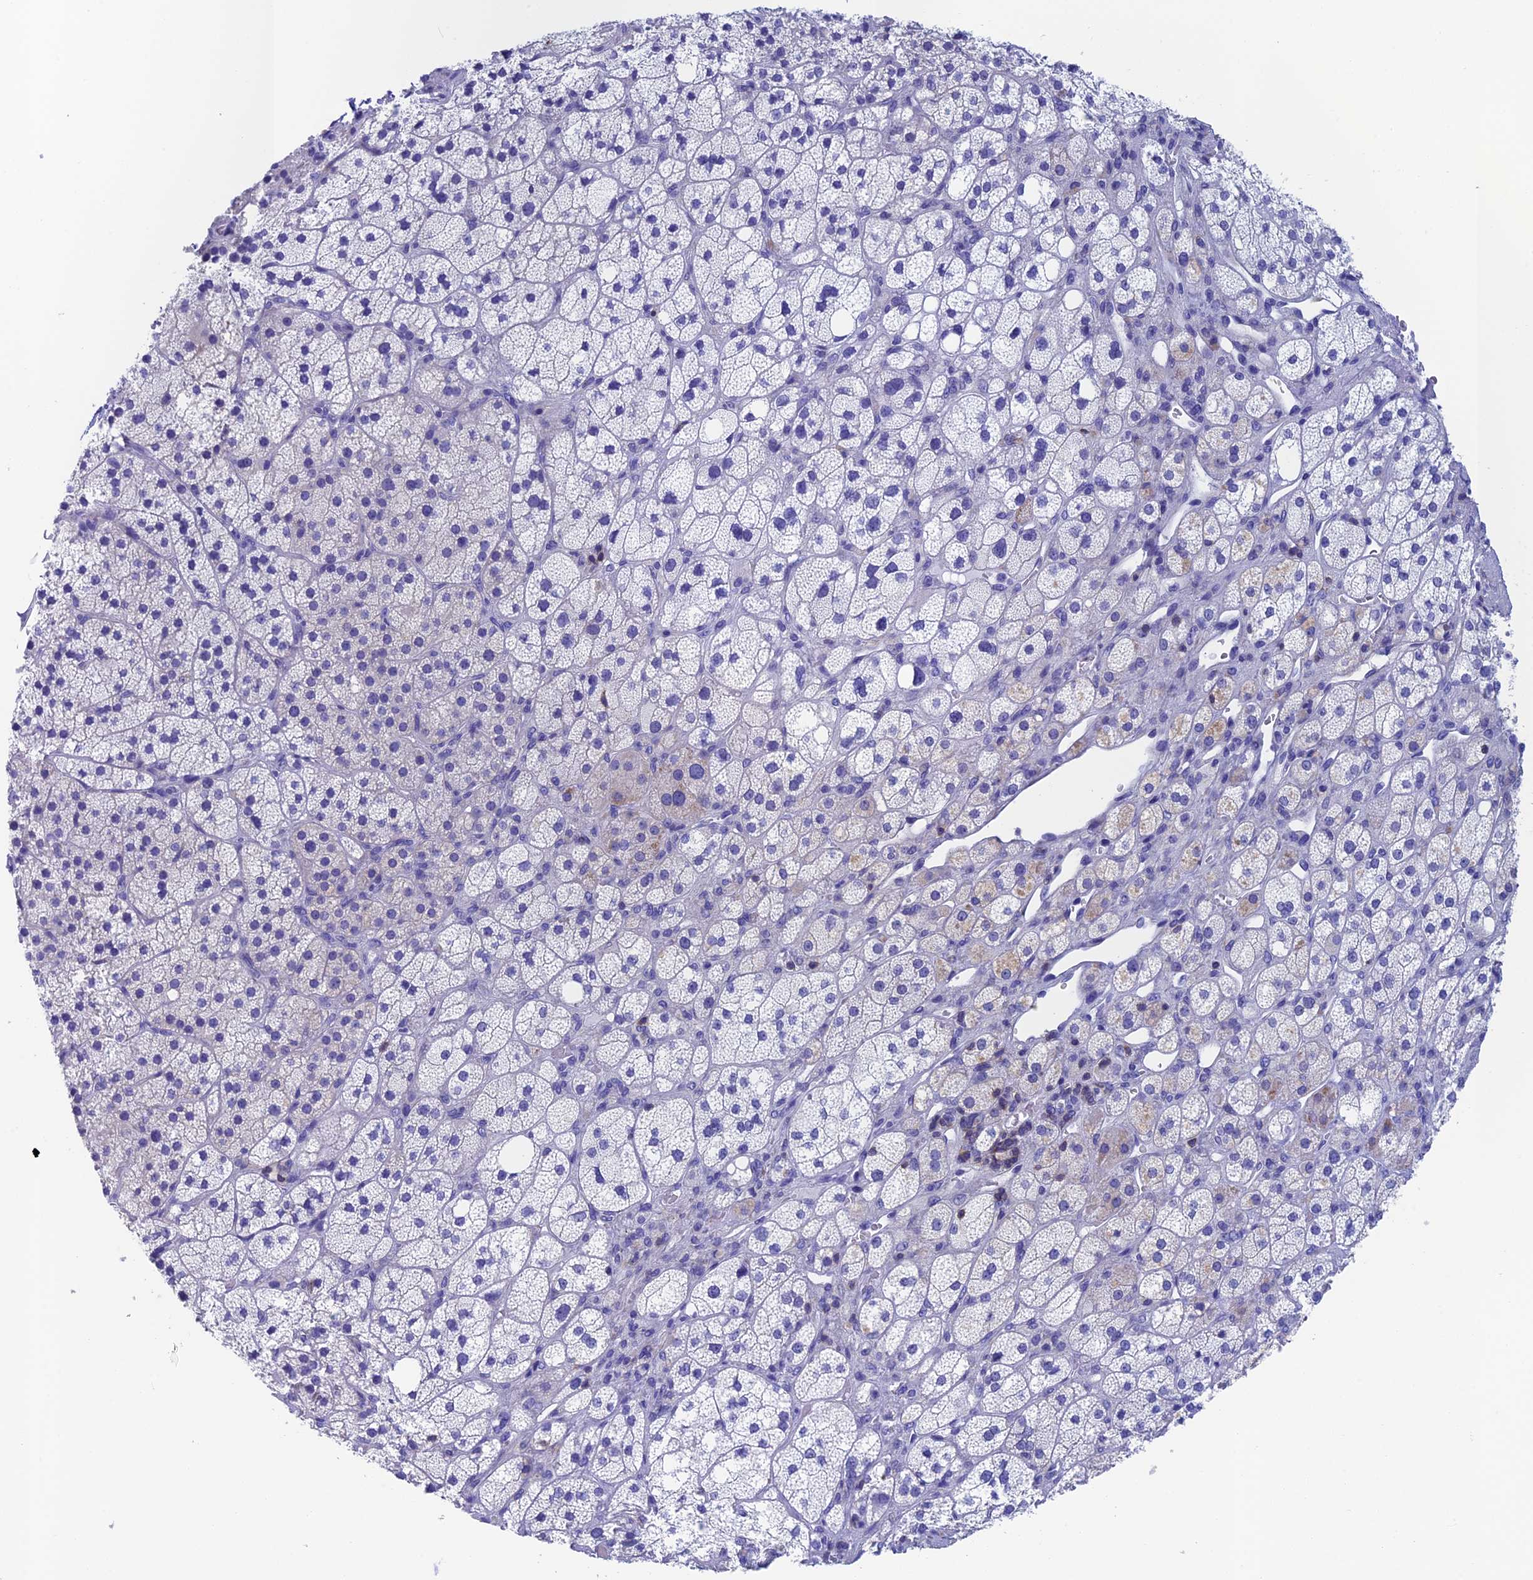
{"staining": {"intensity": "negative", "quantity": "none", "location": "none"}, "tissue": "adrenal gland", "cell_type": "Glandular cells", "image_type": "normal", "snomed": [{"axis": "morphology", "description": "Normal tissue, NOS"}, {"axis": "topography", "description": "Adrenal gland"}], "caption": "High magnification brightfield microscopy of normal adrenal gland stained with DAB (brown) and counterstained with hematoxylin (blue): glandular cells show no significant positivity. (DAB (3,3'-diaminobenzidine) immunohistochemistry with hematoxylin counter stain).", "gene": "SEPTIN1", "patient": {"sex": "male", "age": 61}}